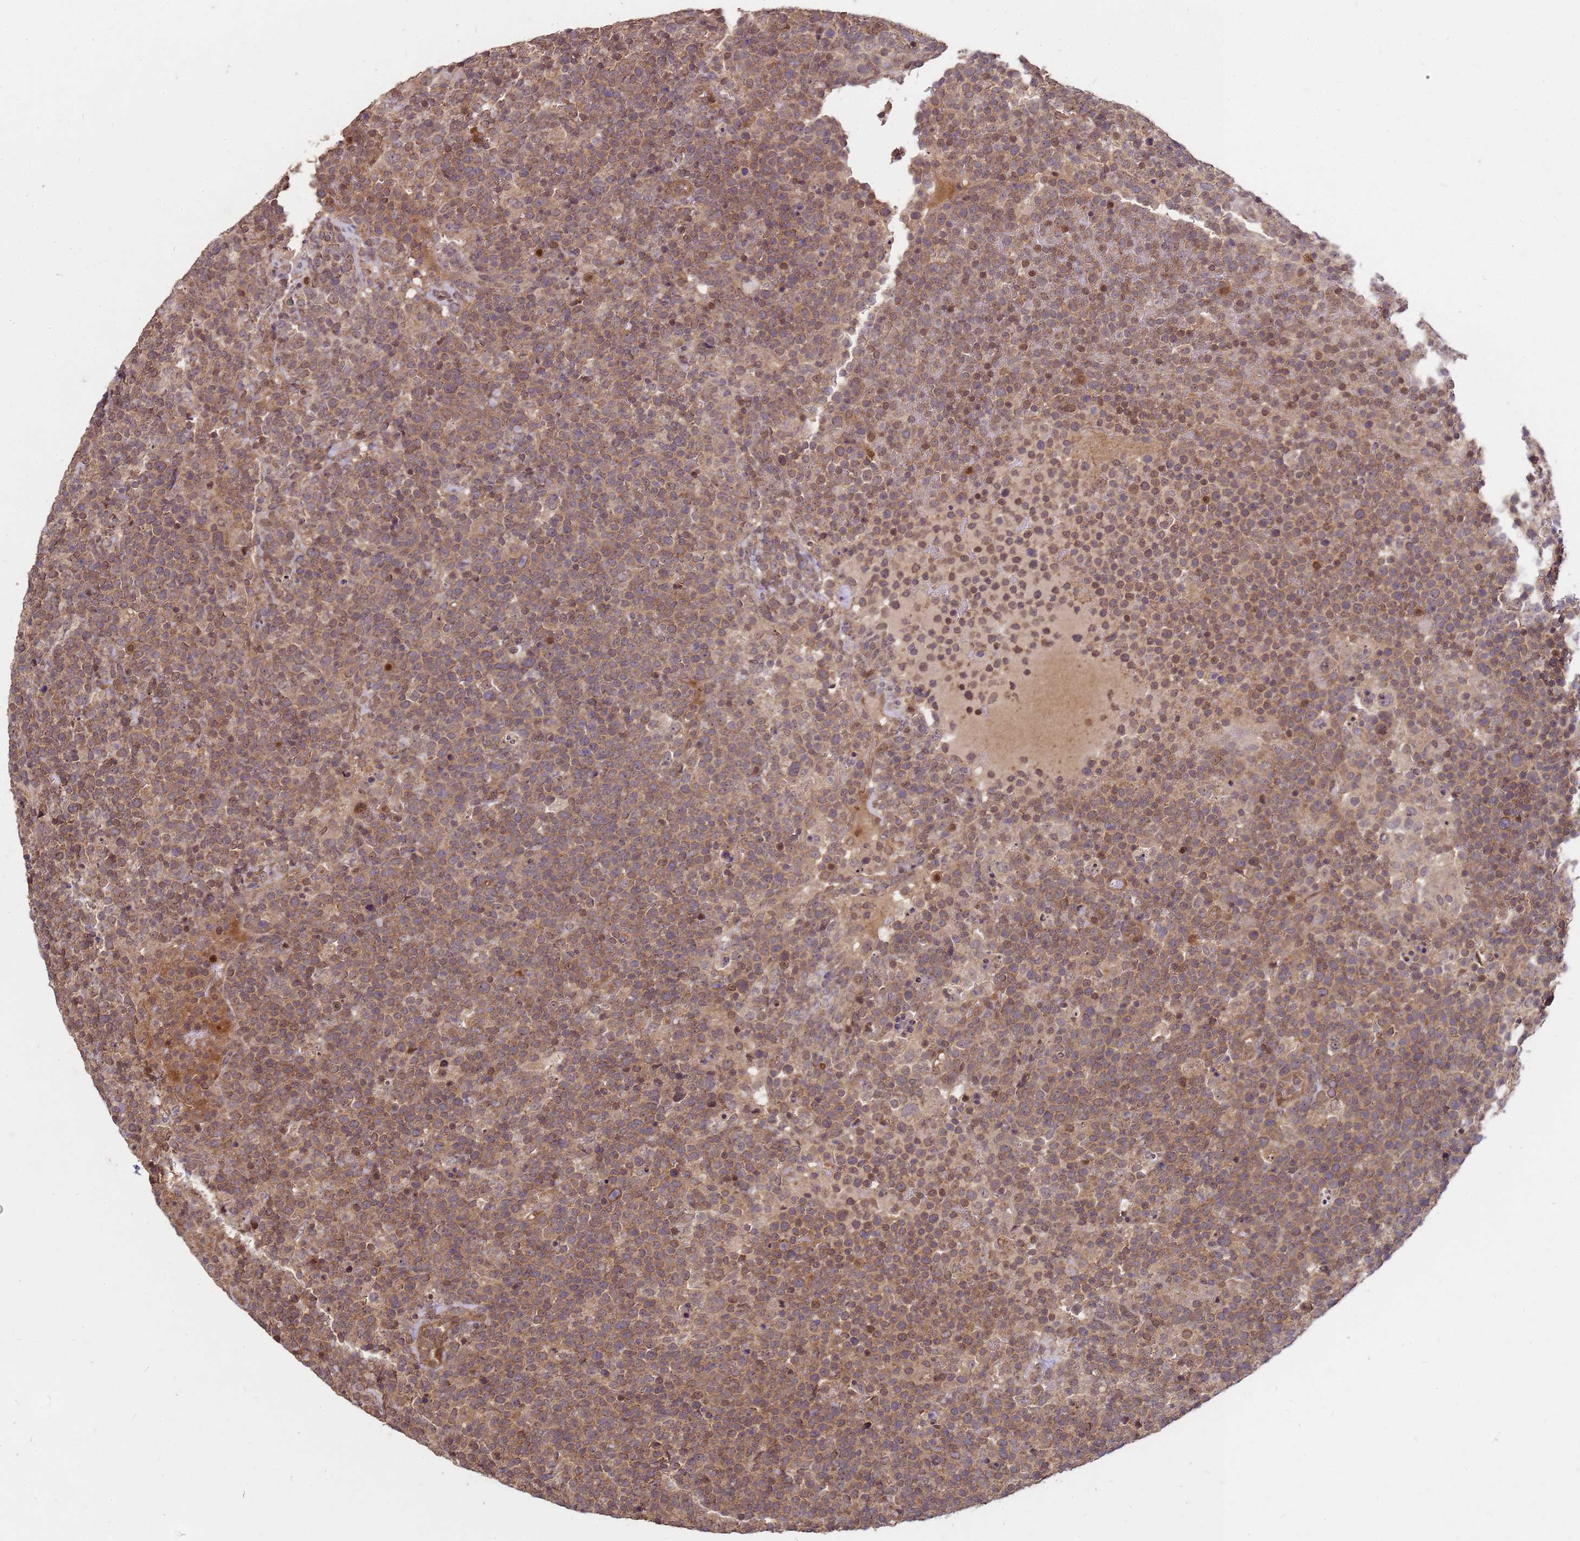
{"staining": {"intensity": "moderate", "quantity": ">75%", "location": "cytoplasmic/membranous"}, "tissue": "lymphoma", "cell_type": "Tumor cells", "image_type": "cancer", "snomed": [{"axis": "morphology", "description": "Malignant lymphoma, non-Hodgkin's type, High grade"}, {"axis": "topography", "description": "Lymph node"}], "caption": "Immunohistochemical staining of lymphoma exhibits moderate cytoplasmic/membranous protein positivity in approximately >75% of tumor cells.", "gene": "CRBN", "patient": {"sex": "male", "age": 61}}